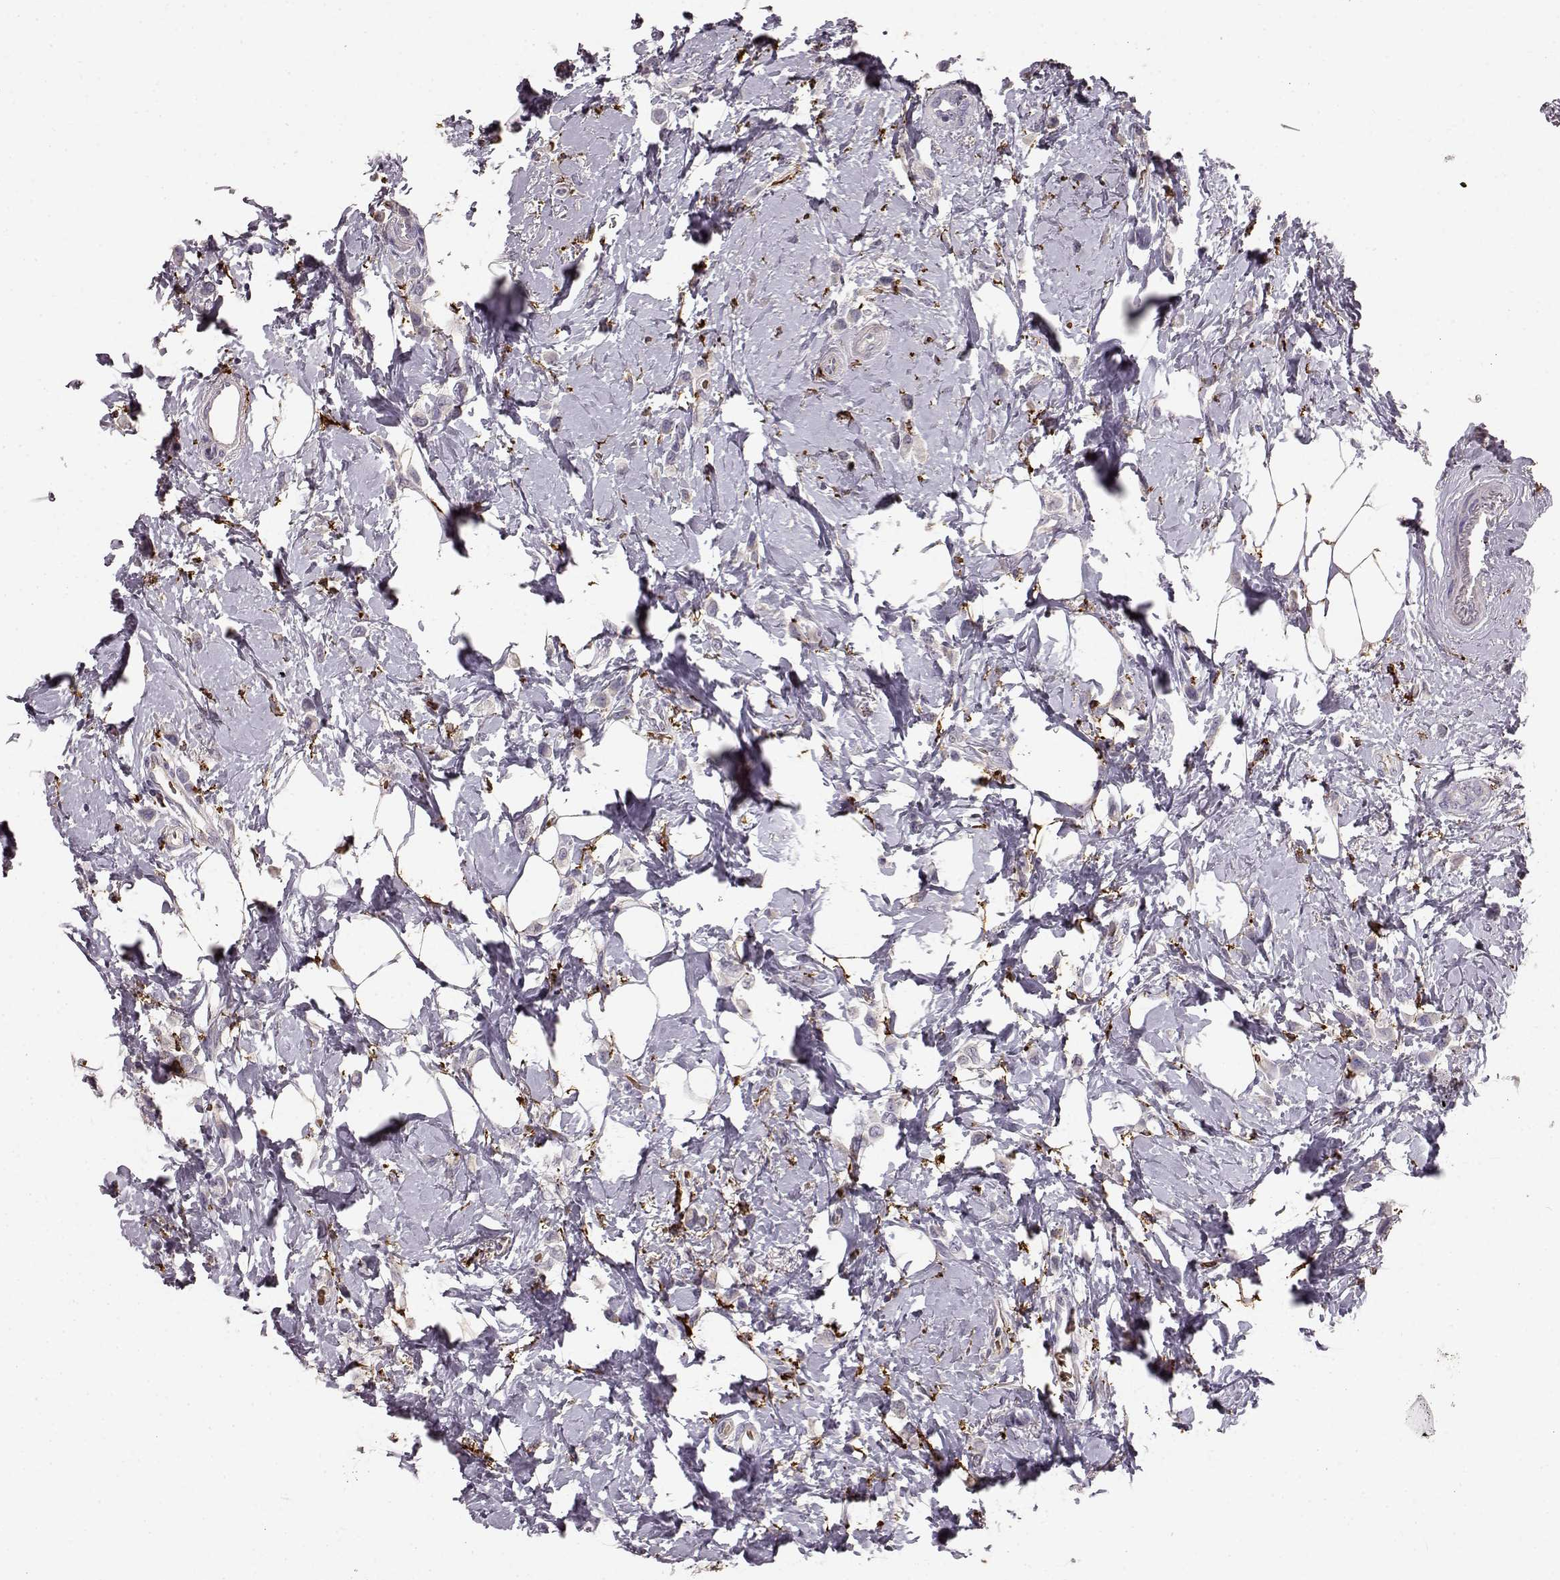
{"staining": {"intensity": "negative", "quantity": "none", "location": "none"}, "tissue": "breast cancer", "cell_type": "Tumor cells", "image_type": "cancer", "snomed": [{"axis": "morphology", "description": "Lobular carcinoma"}, {"axis": "topography", "description": "Breast"}], "caption": "There is no significant expression in tumor cells of lobular carcinoma (breast).", "gene": "CCNF", "patient": {"sex": "female", "age": 66}}